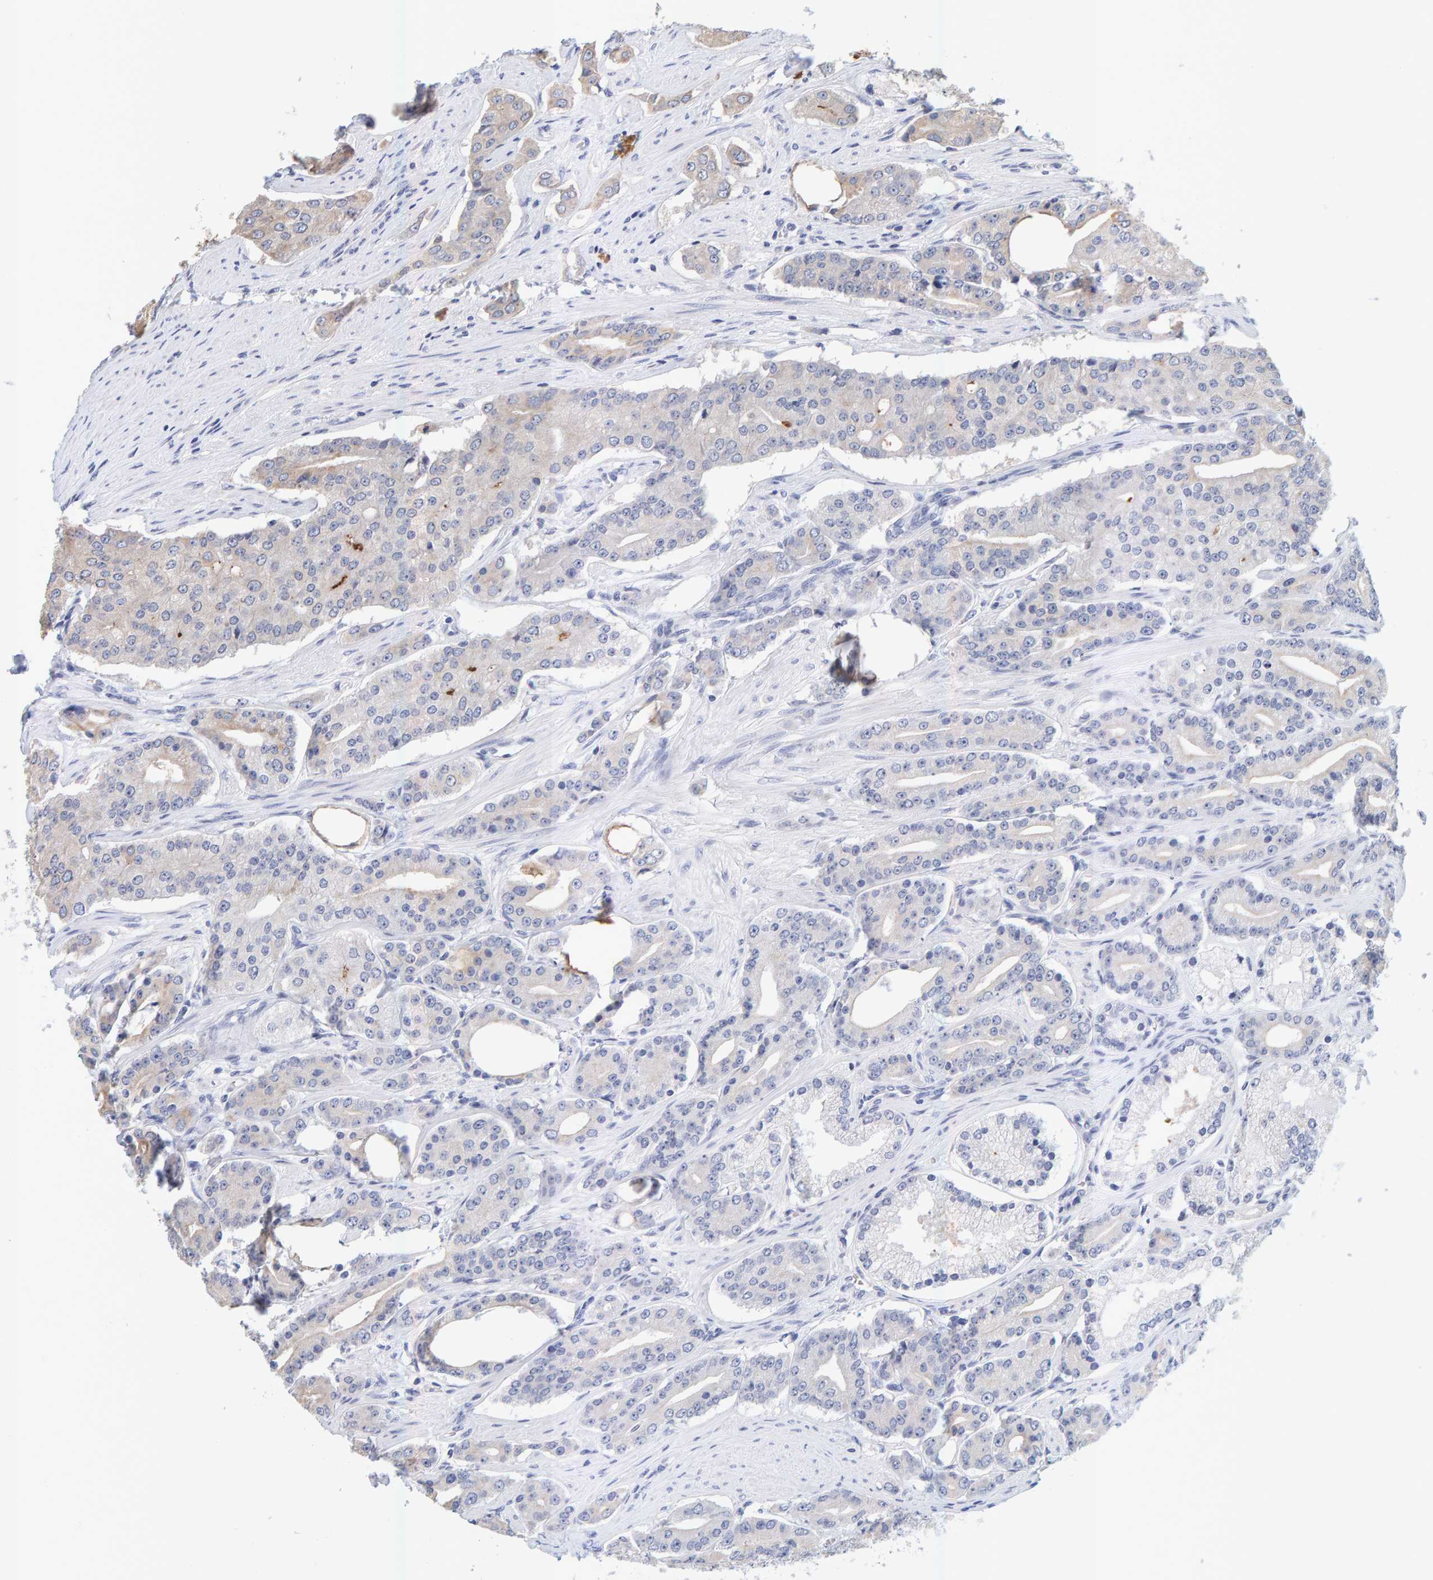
{"staining": {"intensity": "weak", "quantity": "<25%", "location": "cytoplasmic/membranous"}, "tissue": "prostate cancer", "cell_type": "Tumor cells", "image_type": "cancer", "snomed": [{"axis": "morphology", "description": "Adenocarcinoma, High grade"}, {"axis": "topography", "description": "Prostate"}], "caption": "Immunohistochemistry photomicrograph of high-grade adenocarcinoma (prostate) stained for a protein (brown), which shows no positivity in tumor cells.", "gene": "SGPL1", "patient": {"sex": "male", "age": 71}}